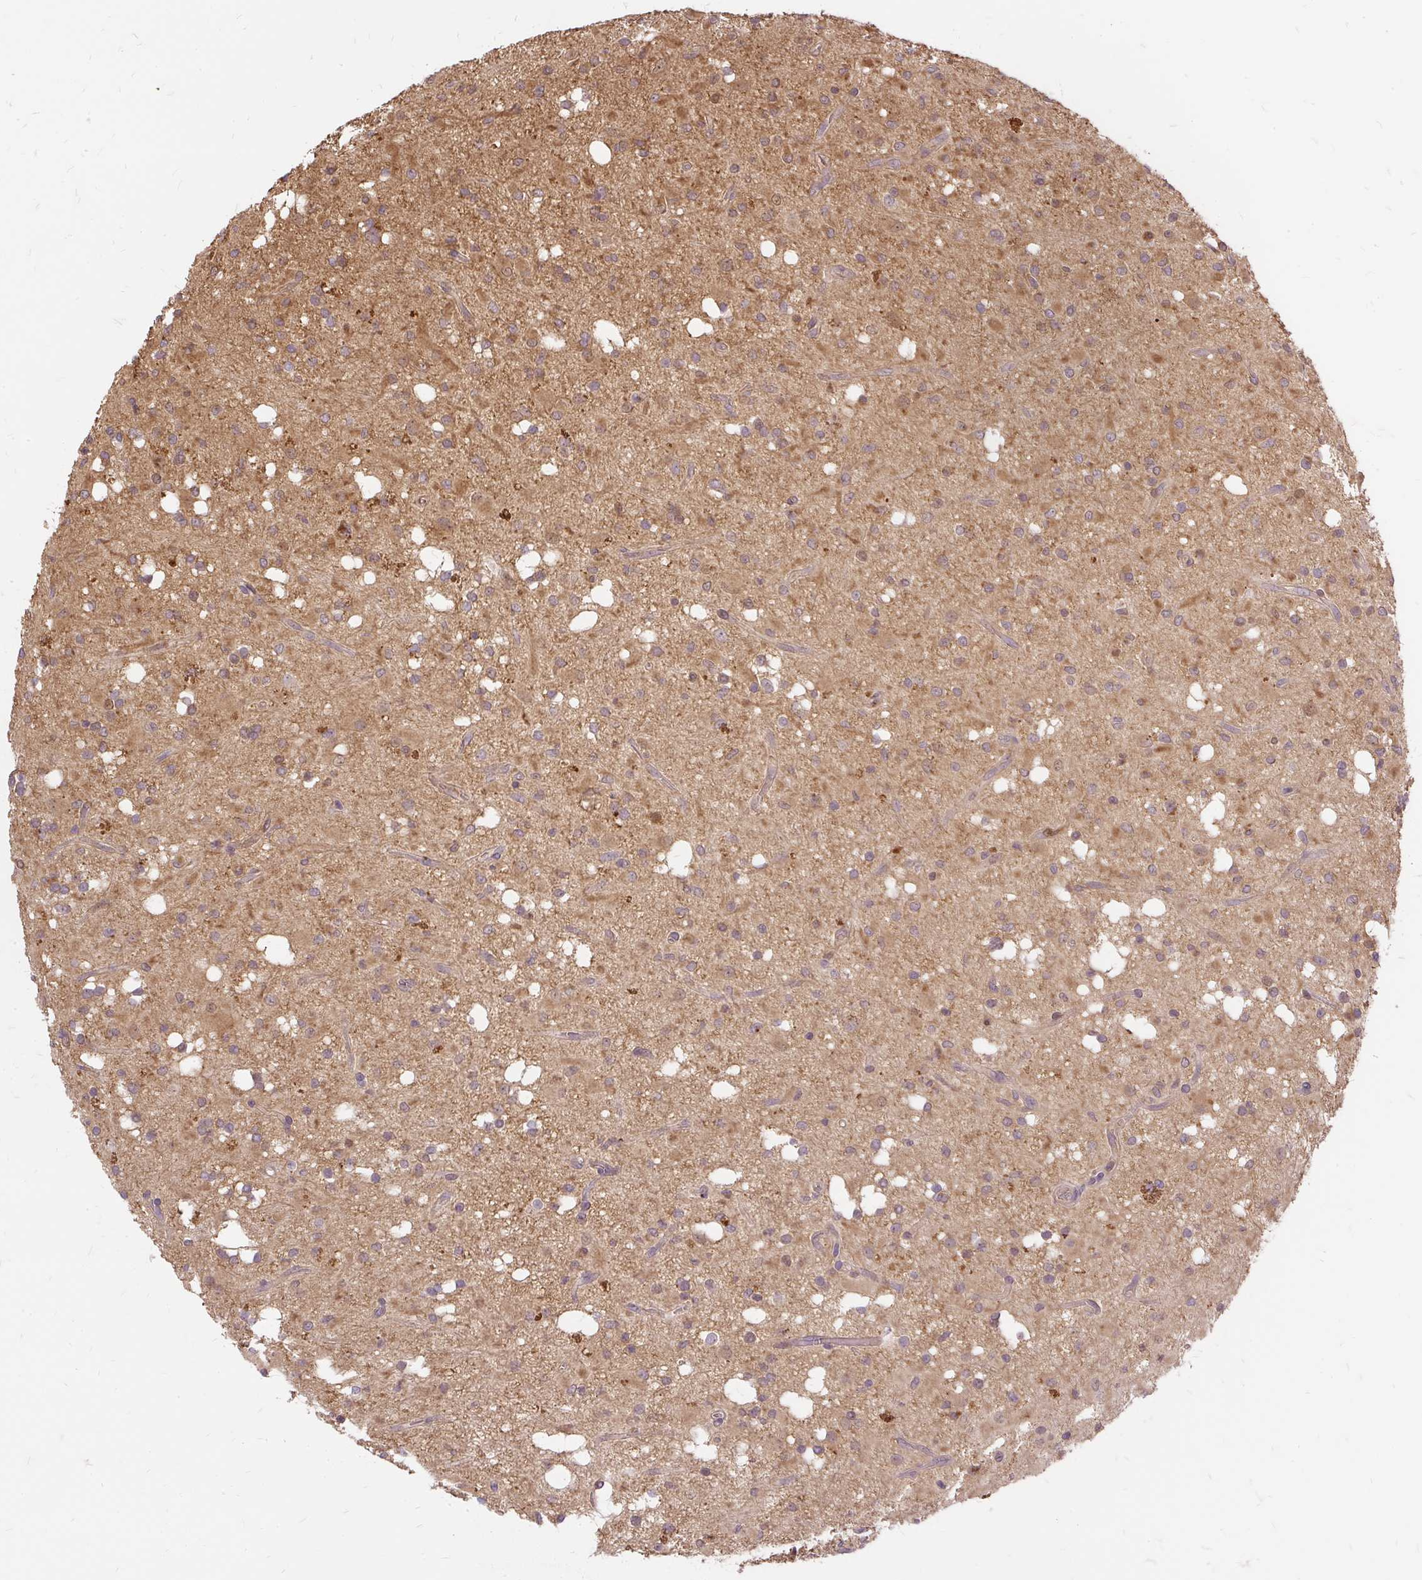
{"staining": {"intensity": "weak", "quantity": ">75%", "location": "cytoplasmic/membranous"}, "tissue": "glioma", "cell_type": "Tumor cells", "image_type": "cancer", "snomed": [{"axis": "morphology", "description": "Glioma, malignant, Low grade"}, {"axis": "topography", "description": "Brain"}], "caption": "This is an image of immunohistochemistry staining of malignant glioma (low-grade), which shows weak staining in the cytoplasmic/membranous of tumor cells.", "gene": "AP5S1", "patient": {"sex": "female", "age": 33}}